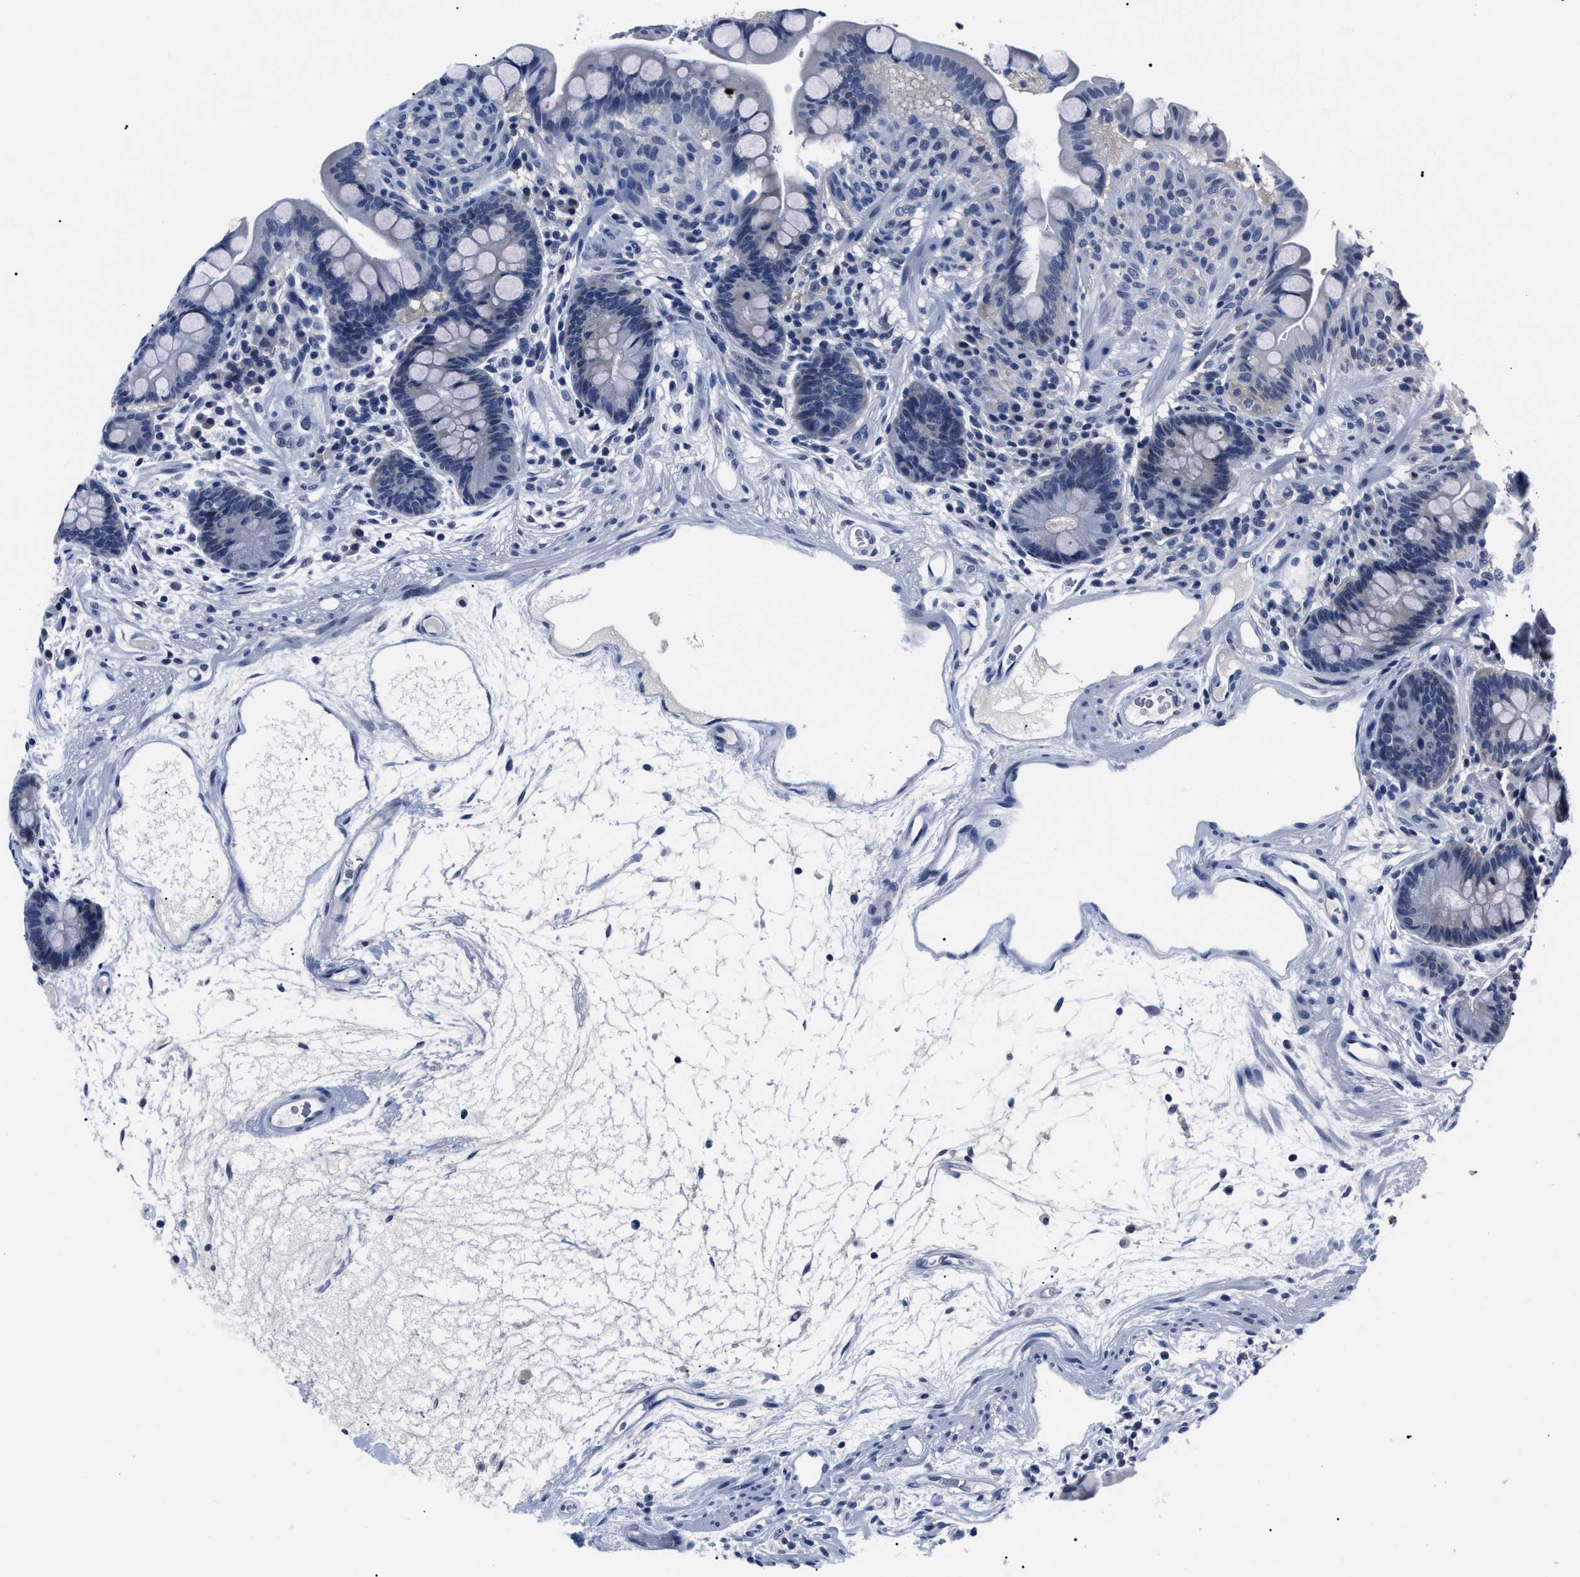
{"staining": {"intensity": "negative", "quantity": "none", "location": "none"}, "tissue": "colon", "cell_type": "Endothelial cells", "image_type": "normal", "snomed": [{"axis": "morphology", "description": "Normal tissue, NOS"}, {"axis": "topography", "description": "Colon"}], "caption": "An immunohistochemistry photomicrograph of normal colon is shown. There is no staining in endothelial cells of colon.", "gene": "LRWD1", "patient": {"sex": "male", "age": 73}}